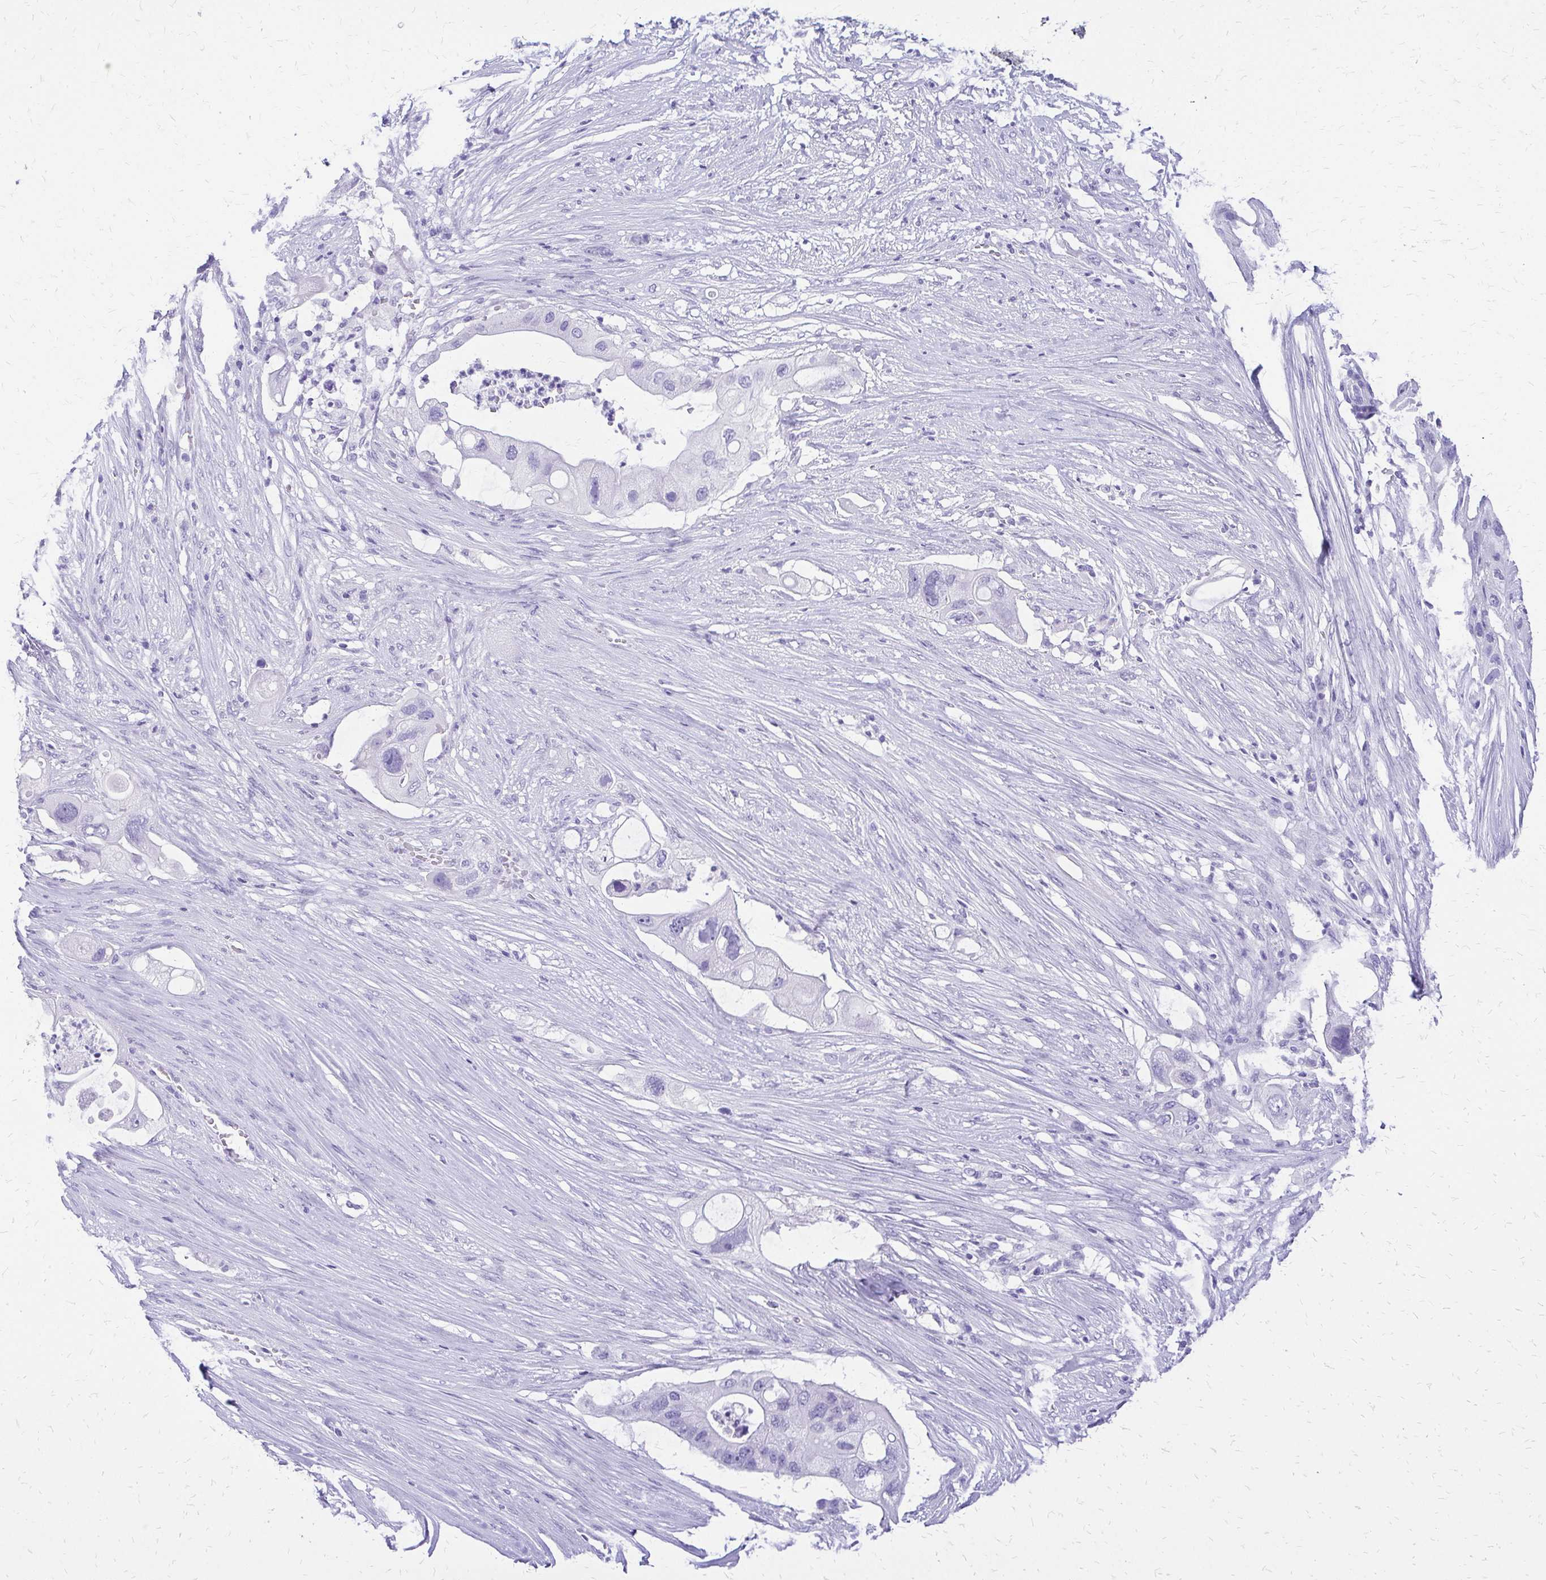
{"staining": {"intensity": "negative", "quantity": "none", "location": "none"}, "tissue": "pancreatic cancer", "cell_type": "Tumor cells", "image_type": "cancer", "snomed": [{"axis": "morphology", "description": "Adenocarcinoma, NOS"}, {"axis": "topography", "description": "Pancreas"}], "caption": "A histopathology image of human pancreatic cancer (adenocarcinoma) is negative for staining in tumor cells. (Immunohistochemistry, brightfield microscopy, high magnification).", "gene": "SLC32A1", "patient": {"sex": "female", "age": 72}}